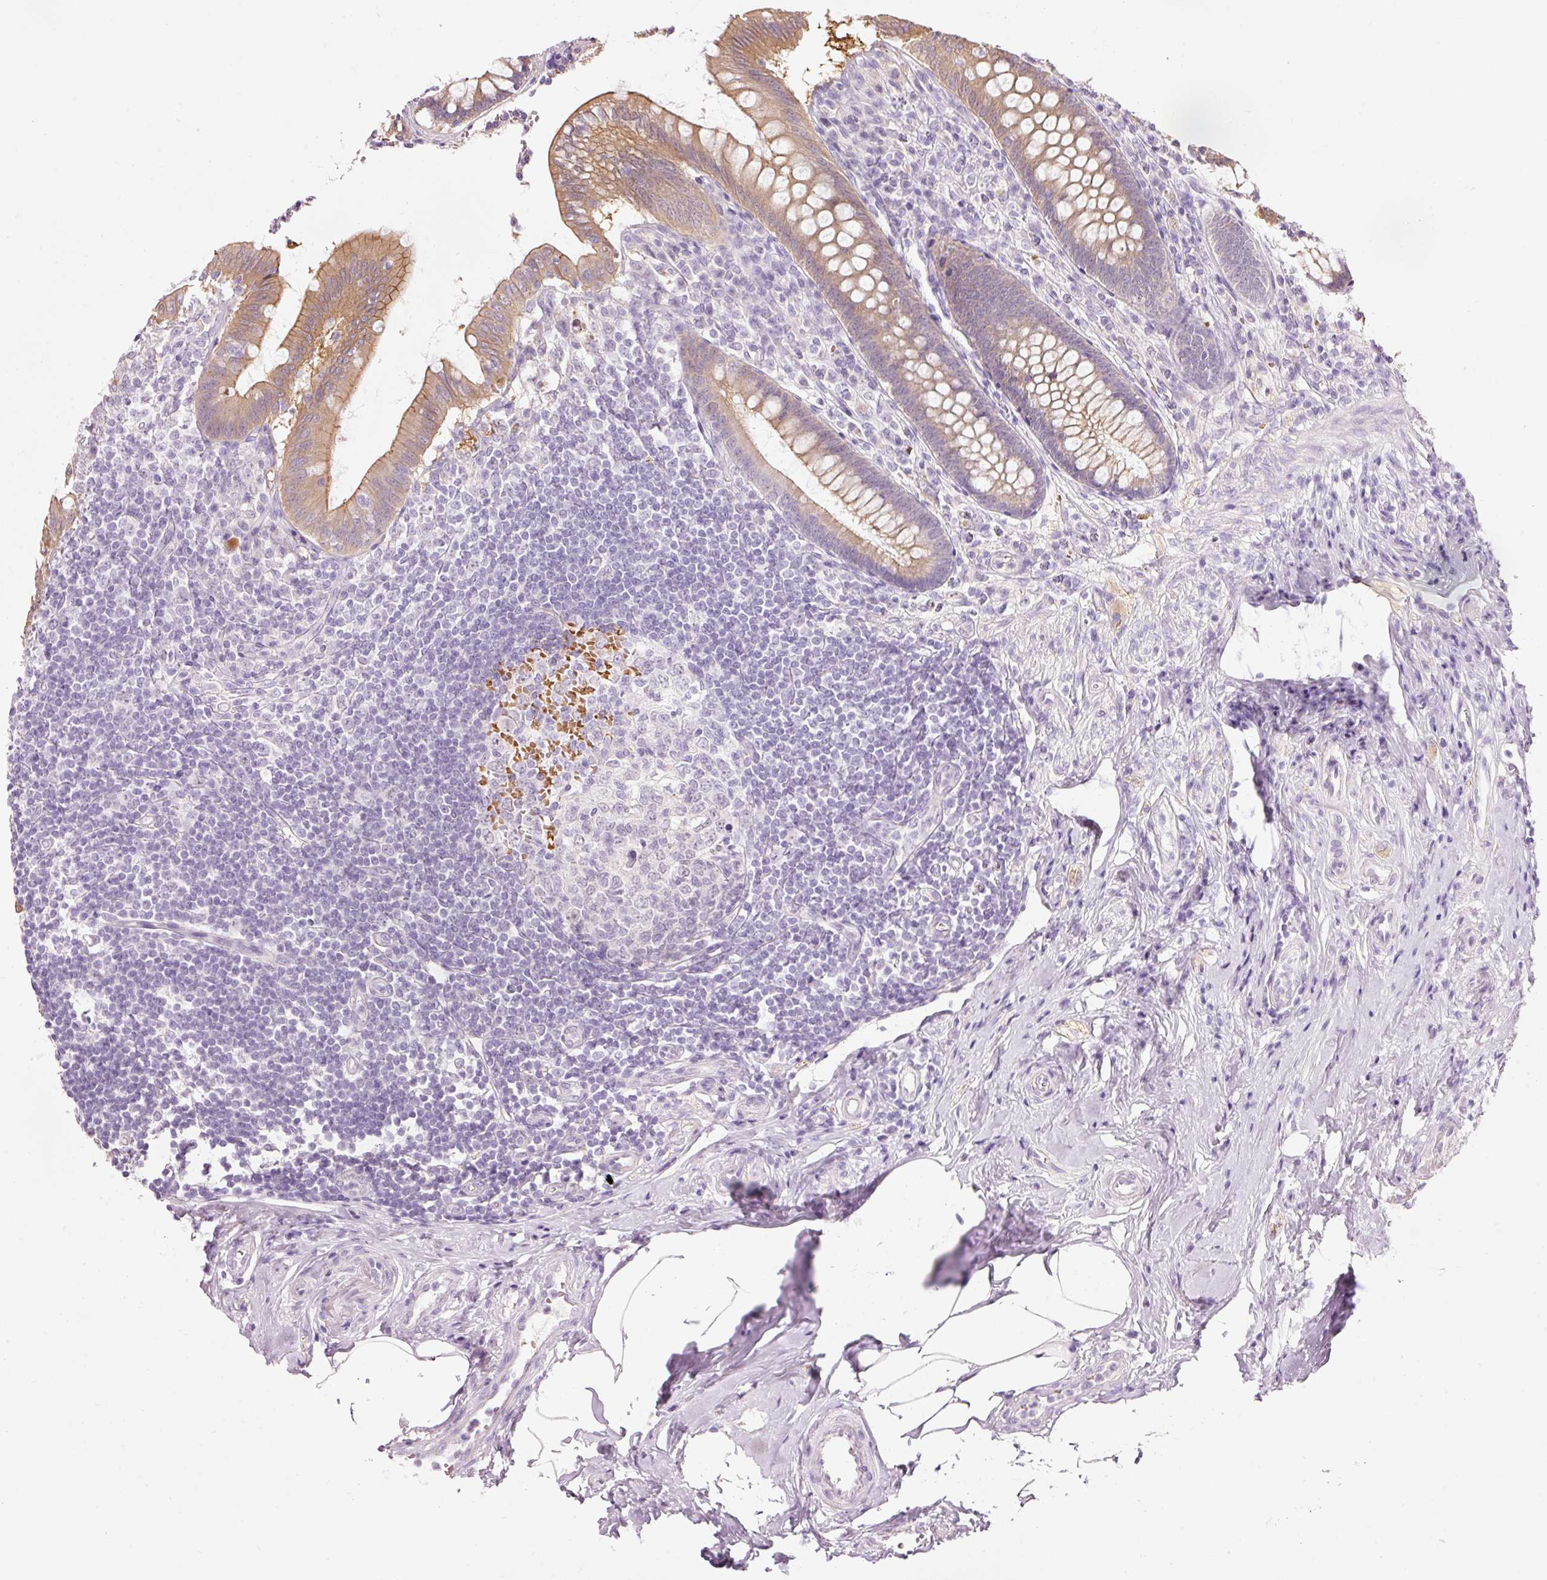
{"staining": {"intensity": "moderate", "quantity": ">75%", "location": "cytoplasmic/membranous"}, "tissue": "appendix", "cell_type": "Glandular cells", "image_type": "normal", "snomed": [{"axis": "morphology", "description": "Normal tissue, NOS"}, {"axis": "topography", "description": "Appendix"}], "caption": "Approximately >75% of glandular cells in normal appendix show moderate cytoplasmic/membranous protein positivity as visualized by brown immunohistochemical staining.", "gene": "DHRS11", "patient": {"sex": "female", "age": 51}}